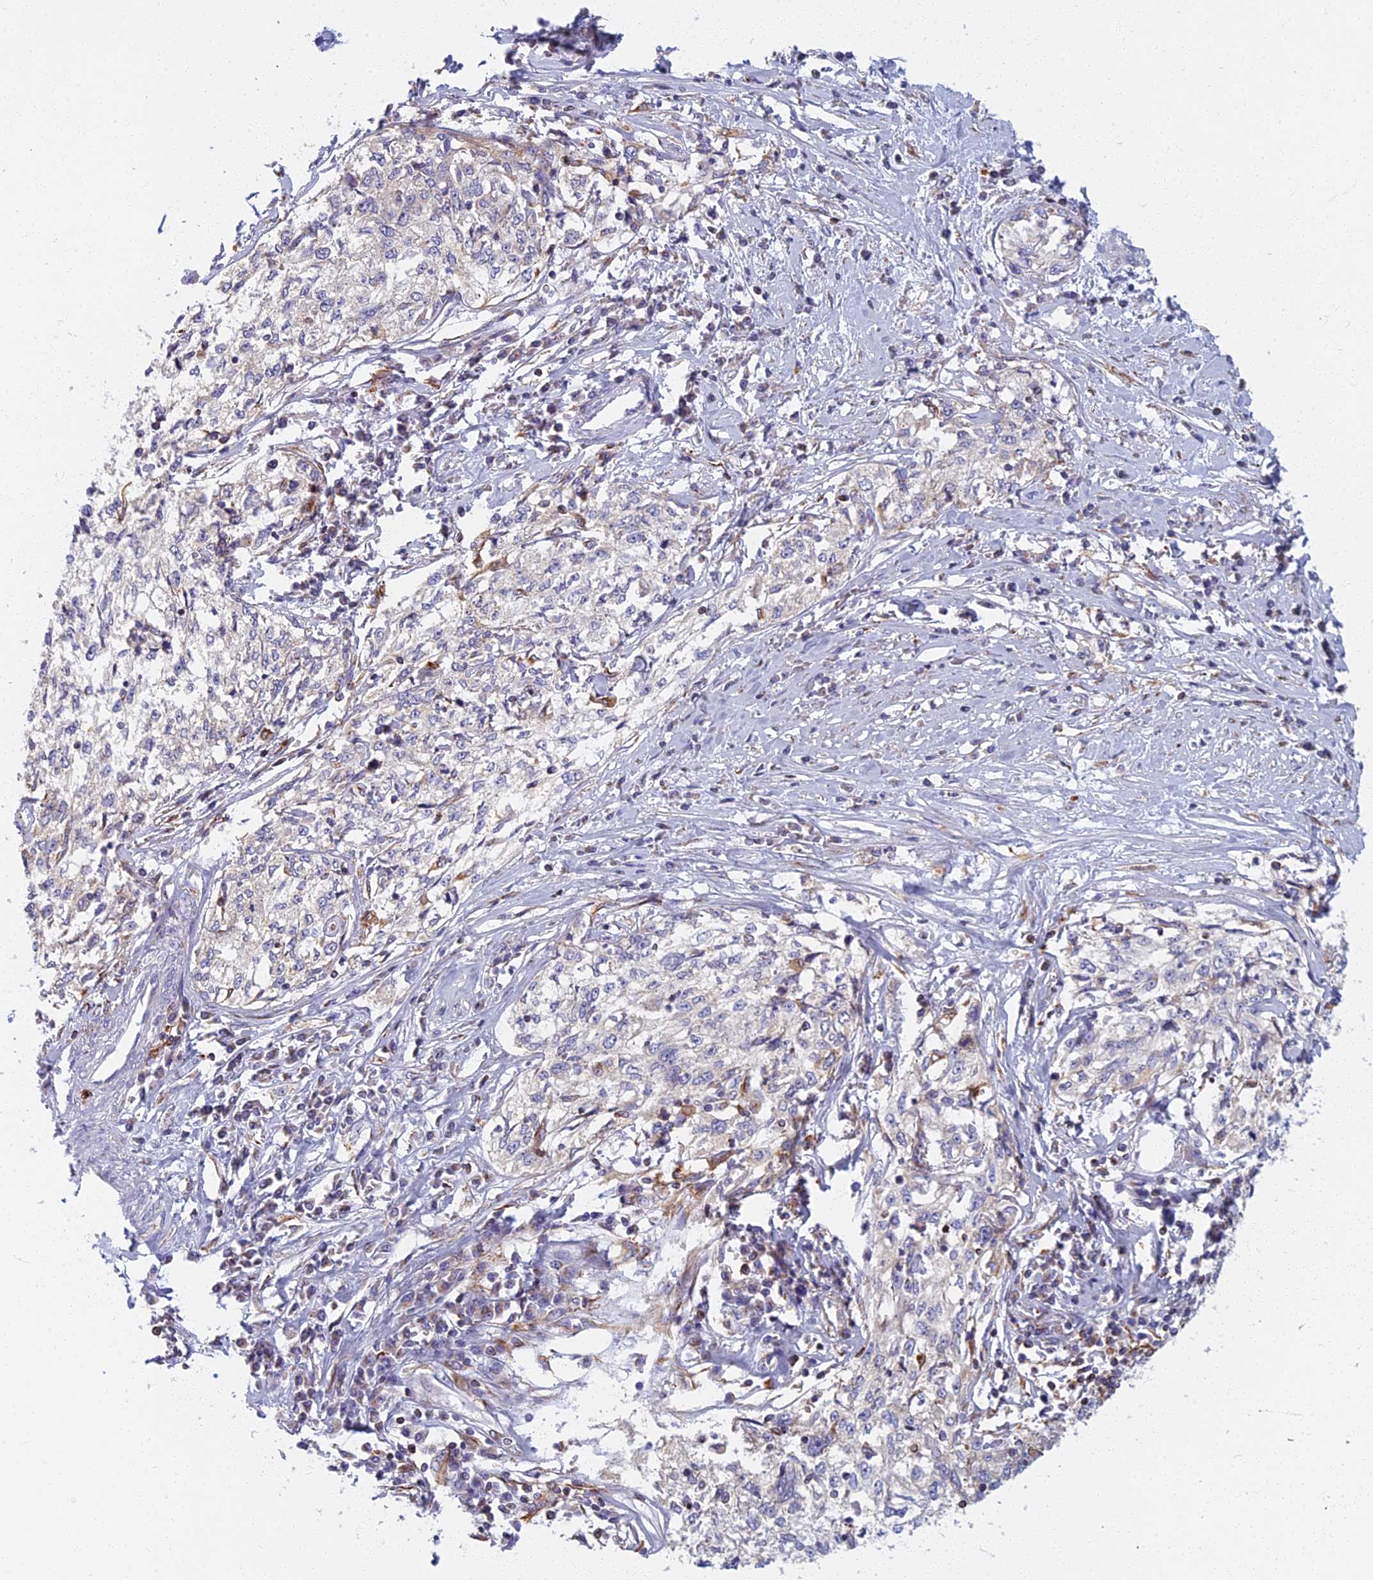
{"staining": {"intensity": "negative", "quantity": "none", "location": "none"}, "tissue": "cervical cancer", "cell_type": "Tumor cells", "image_type": "cancer", "snomed": [{"axis": "morphology", "description": "Squamous cell carcinoma, NOS"}, {"axis": "topography", "description": "Cervix"}], "caption": "DAB (3,3'-diaminobenzidine) immunohistochemical staining of cervical cancer (squamous cell carcinoma) demonstrates no significant staining in tumor cells.", "gene": "NOL10", "patient": {"sex": "female", "age": 57}}